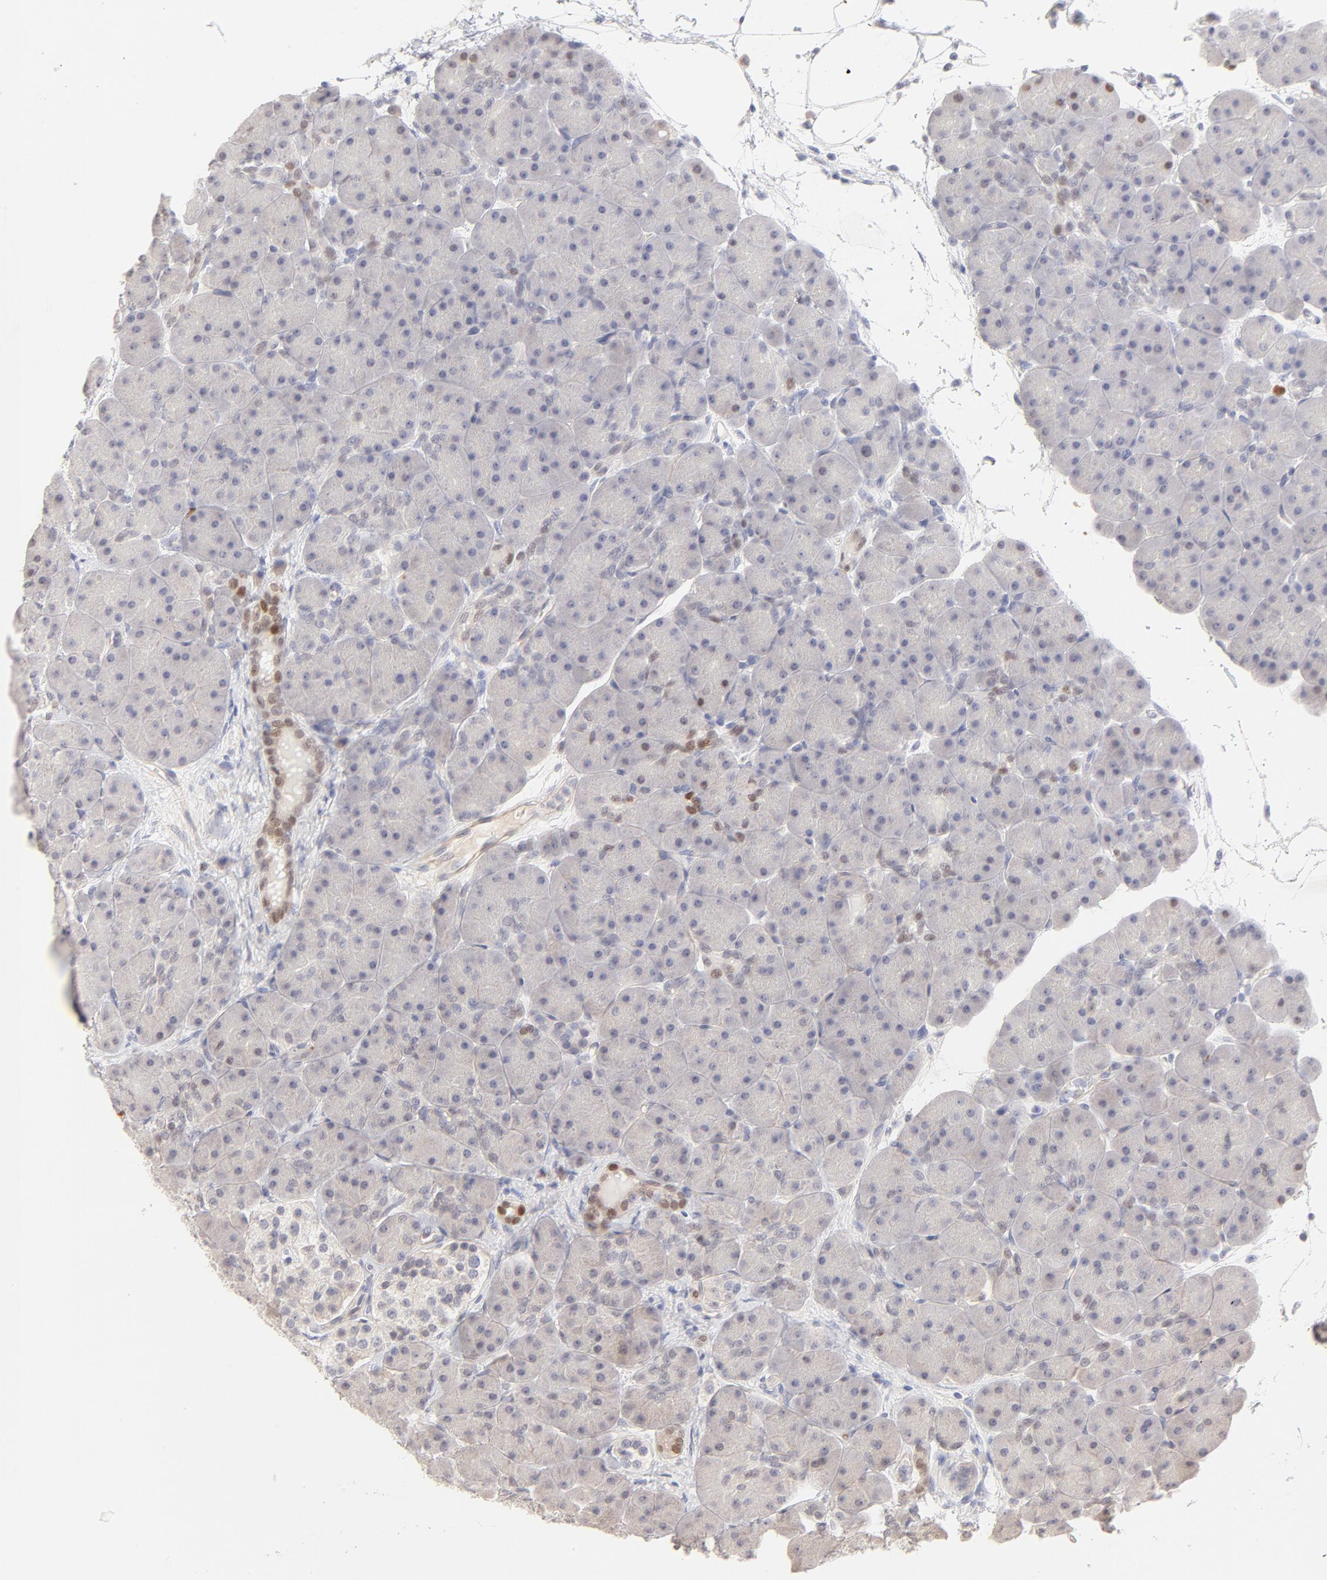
{"staining": {"intensity": "moderate", "quantity": "<25%", "location": "nuclear"}, "tissue": "pancreas", "cell_type": "Exocrine glandular cells", "image_type": "normal", "snomed": [{"axis": "morphology", "description": "Normal tissue, NOS"}, {"axis": "topography", "description": "Pancreas"}], "caption": "This is a histology image of immunohistochemistry staining of benign pancreas, which shows moderate expression in the nuclear of exocrine glandular cells.", "gene": "ELF3", "patient": {"sex": "male", "age": 66}}